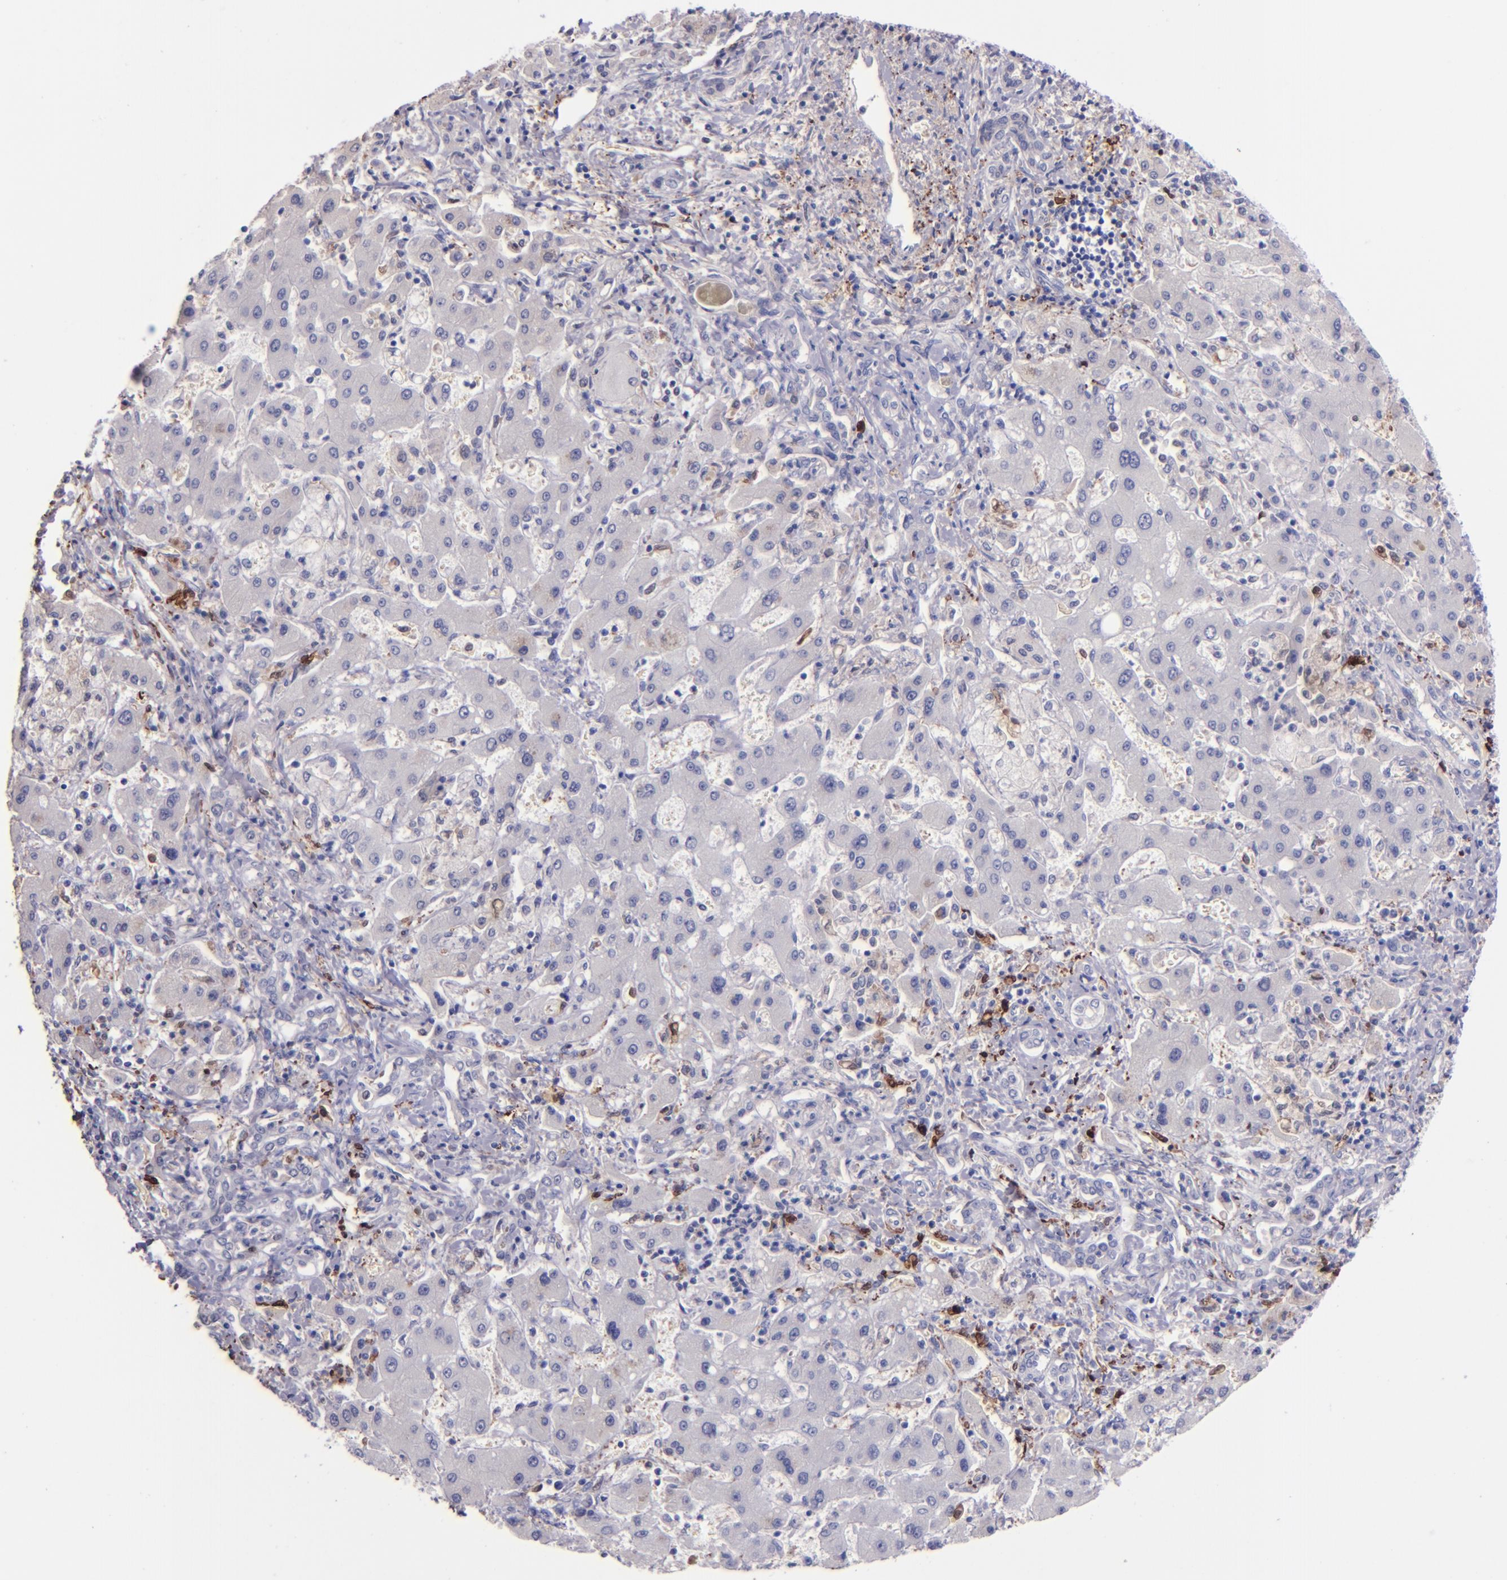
{"staining": {"intensity": "negative", "quantity": "none", "location": "none"}, "tissue": "liver cancer", "cell_type": "Tumor cells", "image_type": "cancer", "snomed": [{"axis": "morphology", "description": "Cholangiocarcinoma"}, {"axis": "topography", "description": "Liver"}], "caption": "IHC photomicrograph of cholangiocarcinoma (liver) stained for a protein (brown), which exhibits no expression in tumor cells. (DAB (3,3'-diaminobenzidine) IHC, high magnification).", "gene": "F13A1", "patient": {"sex": "male", "age": 50}}